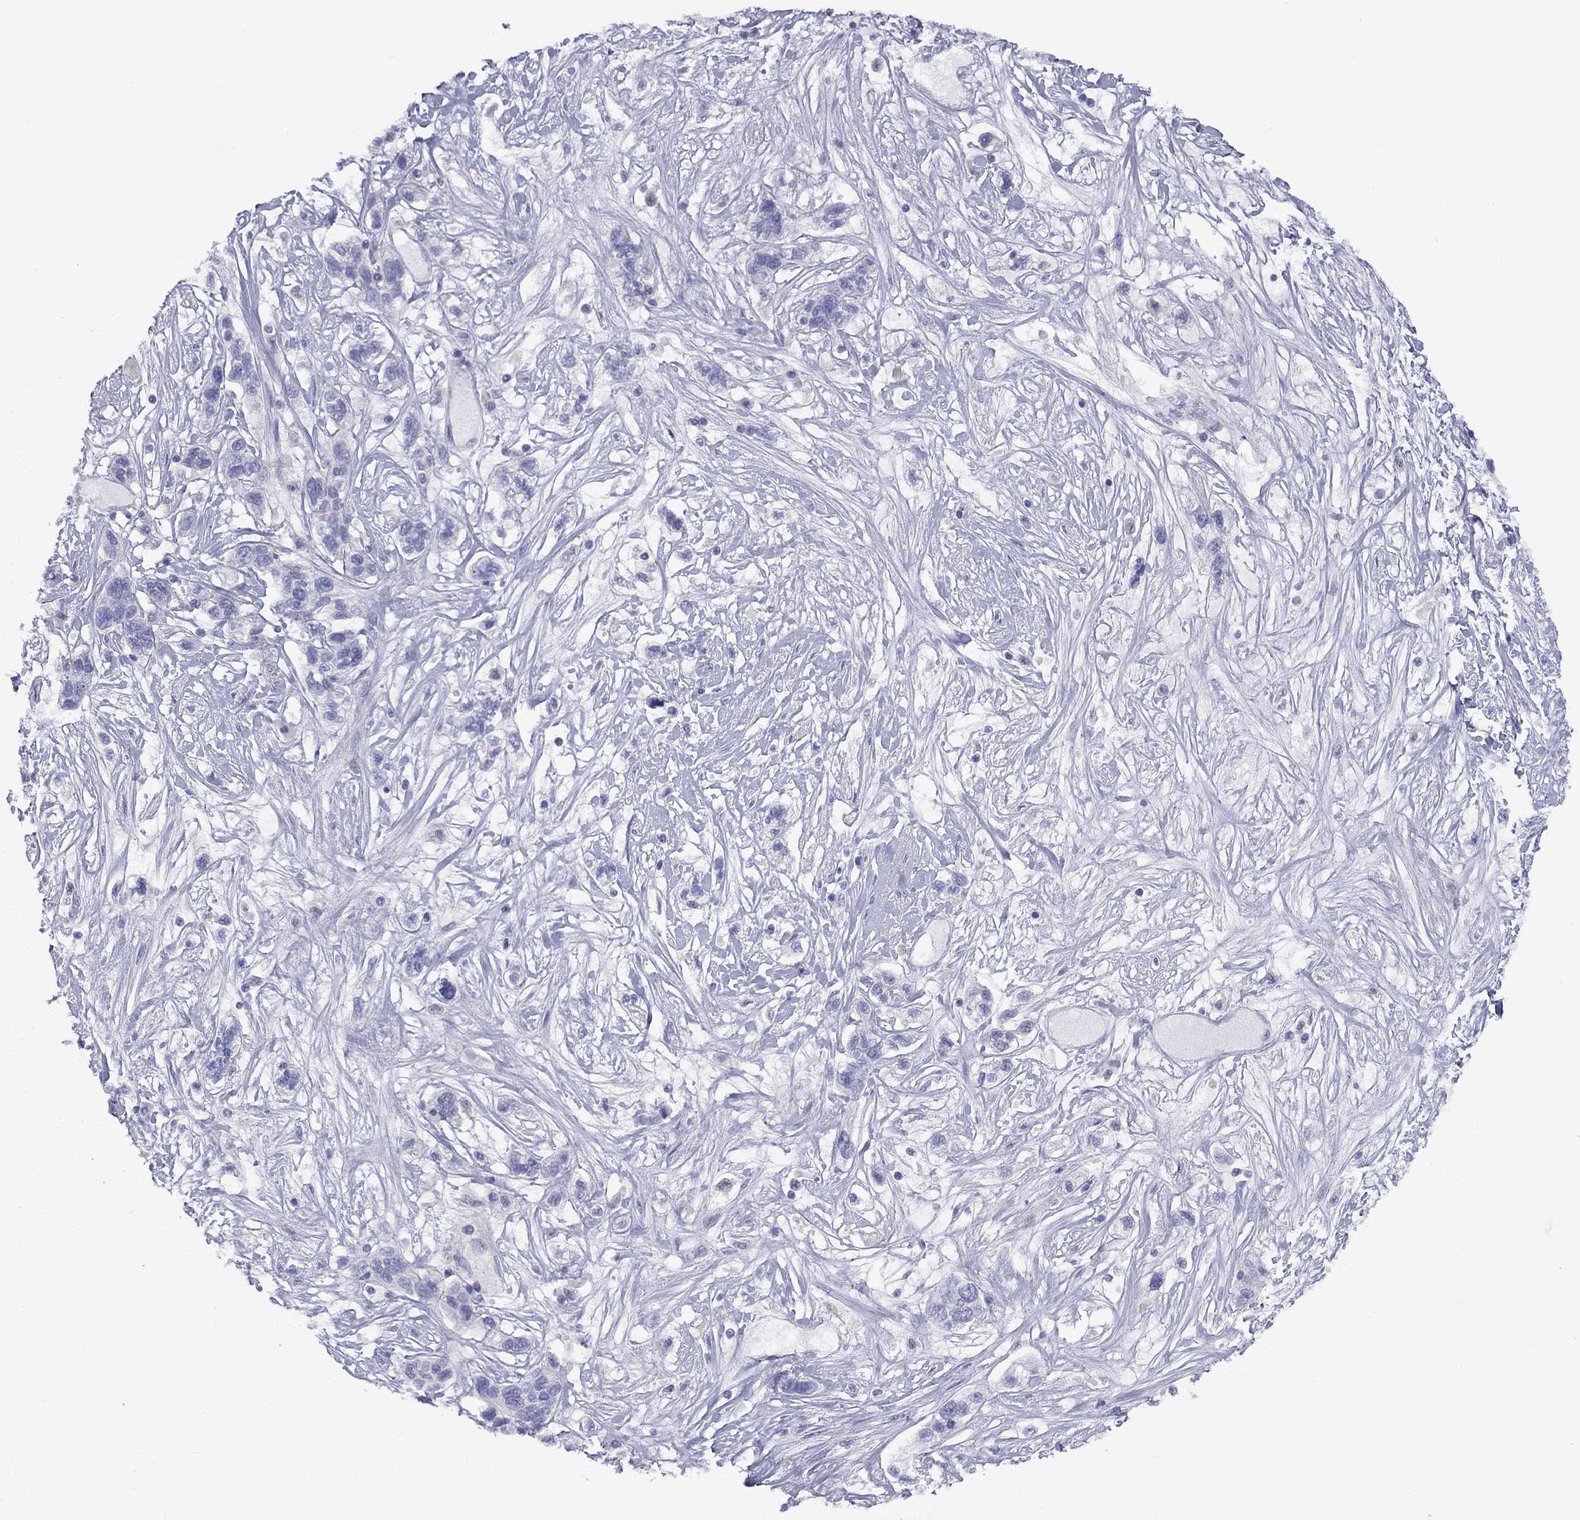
{"staining": {"intensity": "negative", "quantity": "none", "location": "none"}, "tissue": "liver cancer", "cell_type": "Tumor cells", "image_type": "cancer", "snomed": [{"axis": "morphology", "description": "Adenocarcinoma, NOS"}, {"axis": "morphology", "description": "Cholangiocarcinoma"}, {"axis": "topography", "description": "Liver"}], "caption": "The photomicrograph demonstrates no staining of tumor cells in cholangiocarcinoma (liver). (DAB IHC with hematoxylin counter stain).", "gene": "CACNA1A", "patient": {"sex": "male", "age": 64}}